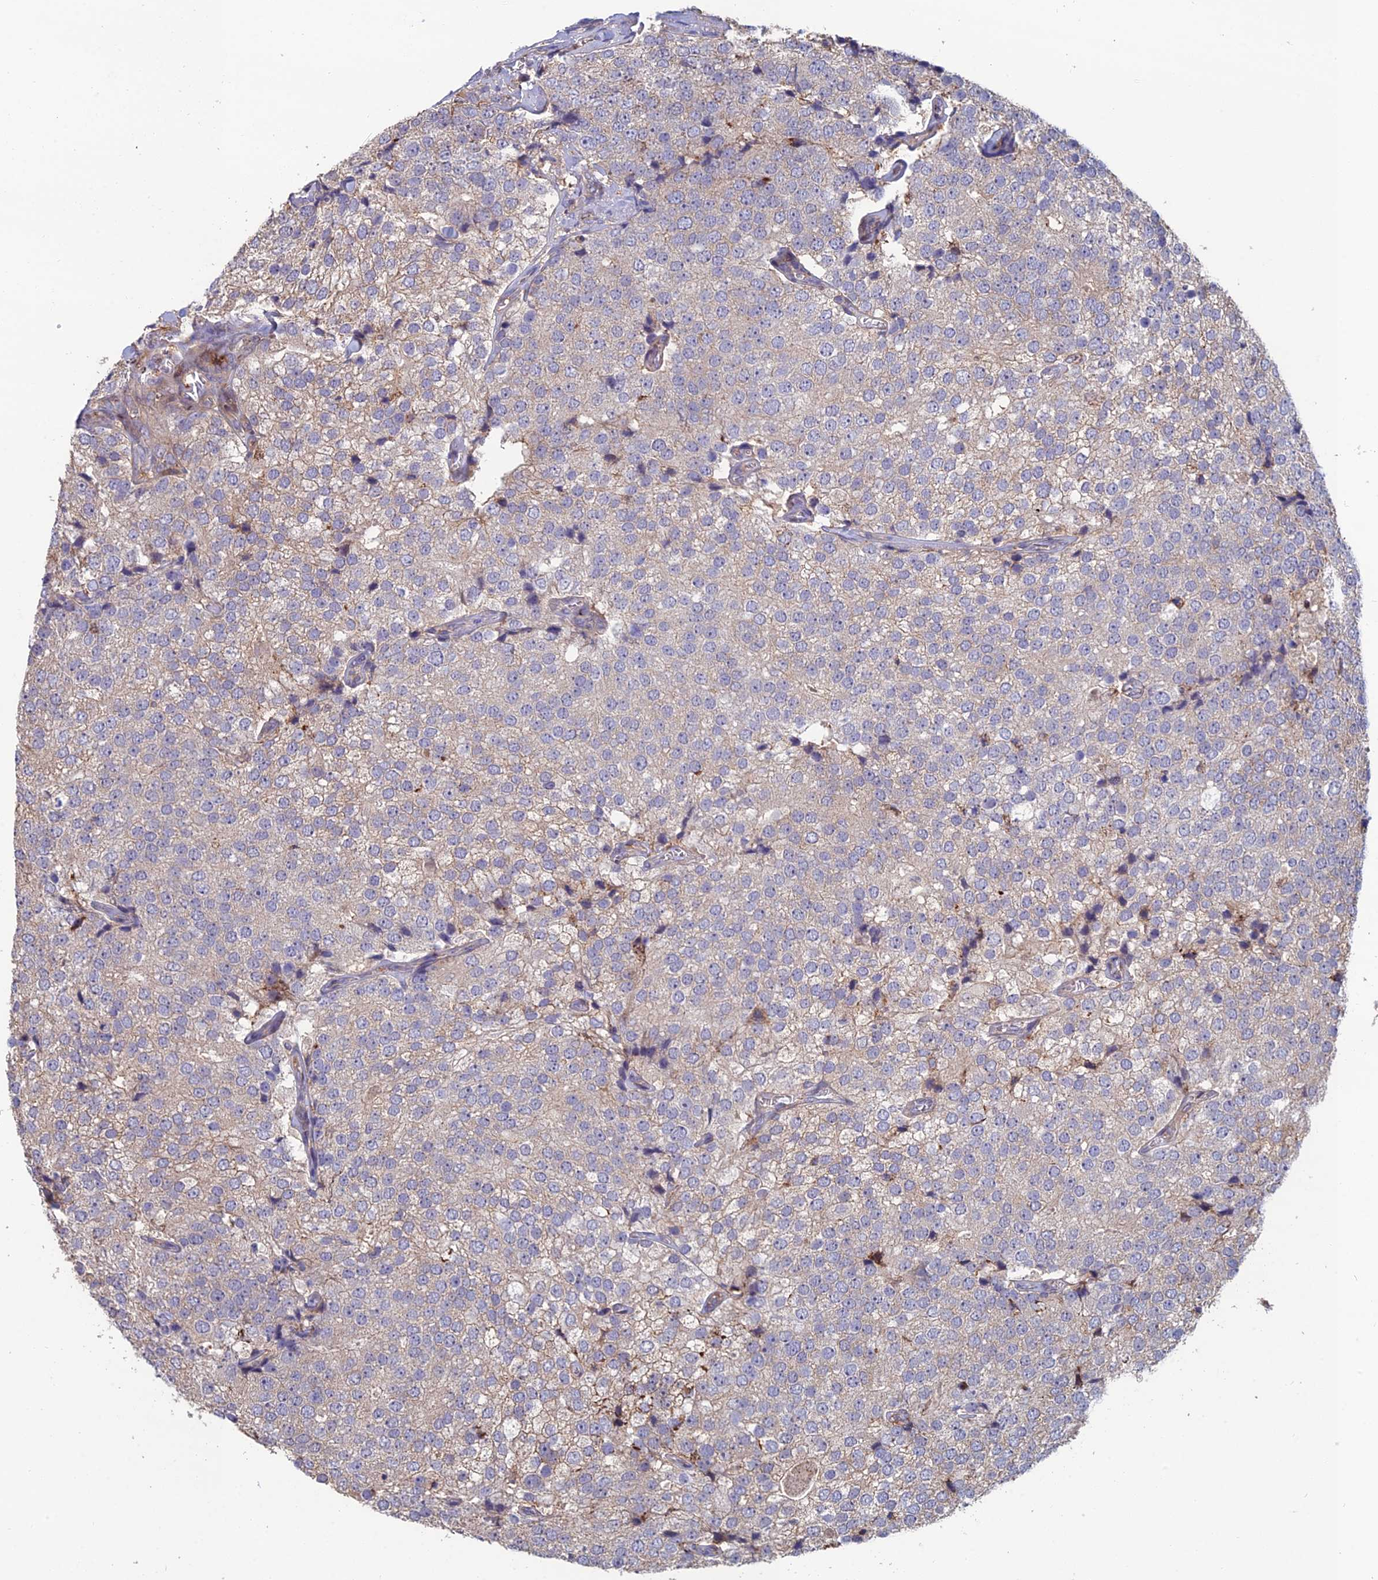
{"staining": {"intensity": "negative", "quantity": "none", "location": "none"}, "tissue": "prostate cancer", "cell_type": "Tumor cells", "image_type": "cancer", "snomed": [{"axis": "morphology", "description": "Adenocarcinoma, High grade"}, {"axis": "topography", "description": "Prostate"}], "caption": "DAB immunohistochemical staining of human prostate adenocarcinoma (high-grade) displays no significant positivity in tumor cells.", "gene": "C15orf62", "patient": {"sex": "male", "age": 49}}